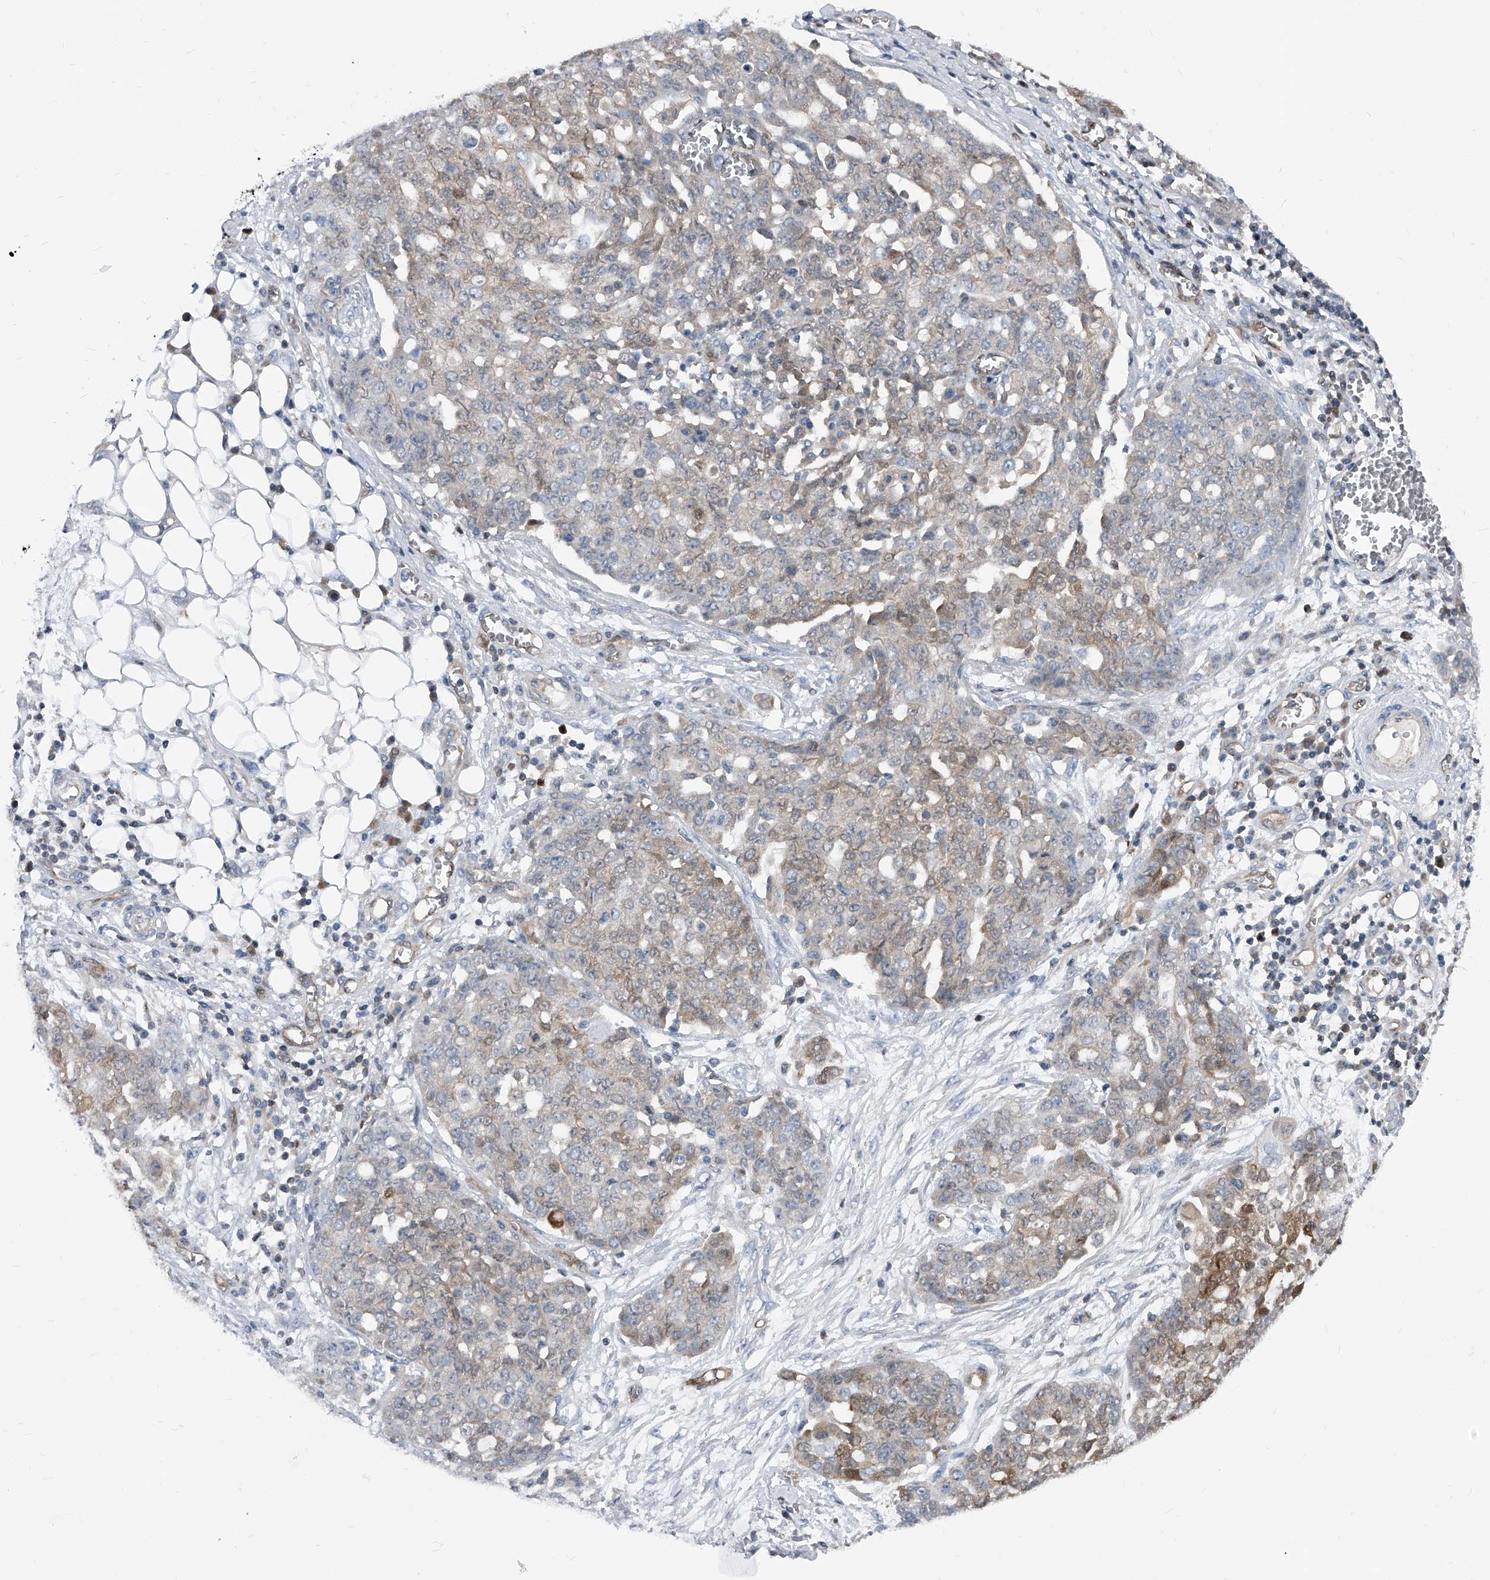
{"staining": {"intensity": "weak", "quantity": ">75%", "location": "cytoplasmic/membranous"}, "tissue": "ovarian cancer", "cell_type": "Tumor cells", "image_type": "cancer", "snomed": [{"axis": "morphology", "description": "Cystadenocarcinoma, serous, NOS"}, {"axis": "topography", "description": "Soft tissue"}, {"axis": "topography", "description": "Ovary"}], "caption": "Ovarian cancer (serous cystadenocarcinoma) was stained to show a protein in brown. There is low levels of weak cytoplasmic/membranous staining in about >75% of tumor cells. The protein of interest is stained brown, and the nuclei are stained in blue (DAB IHC with brightfield microscopy, high magnification).", "gene": "MAP2K6", "patient": {"sex": "female", "age": 57}}